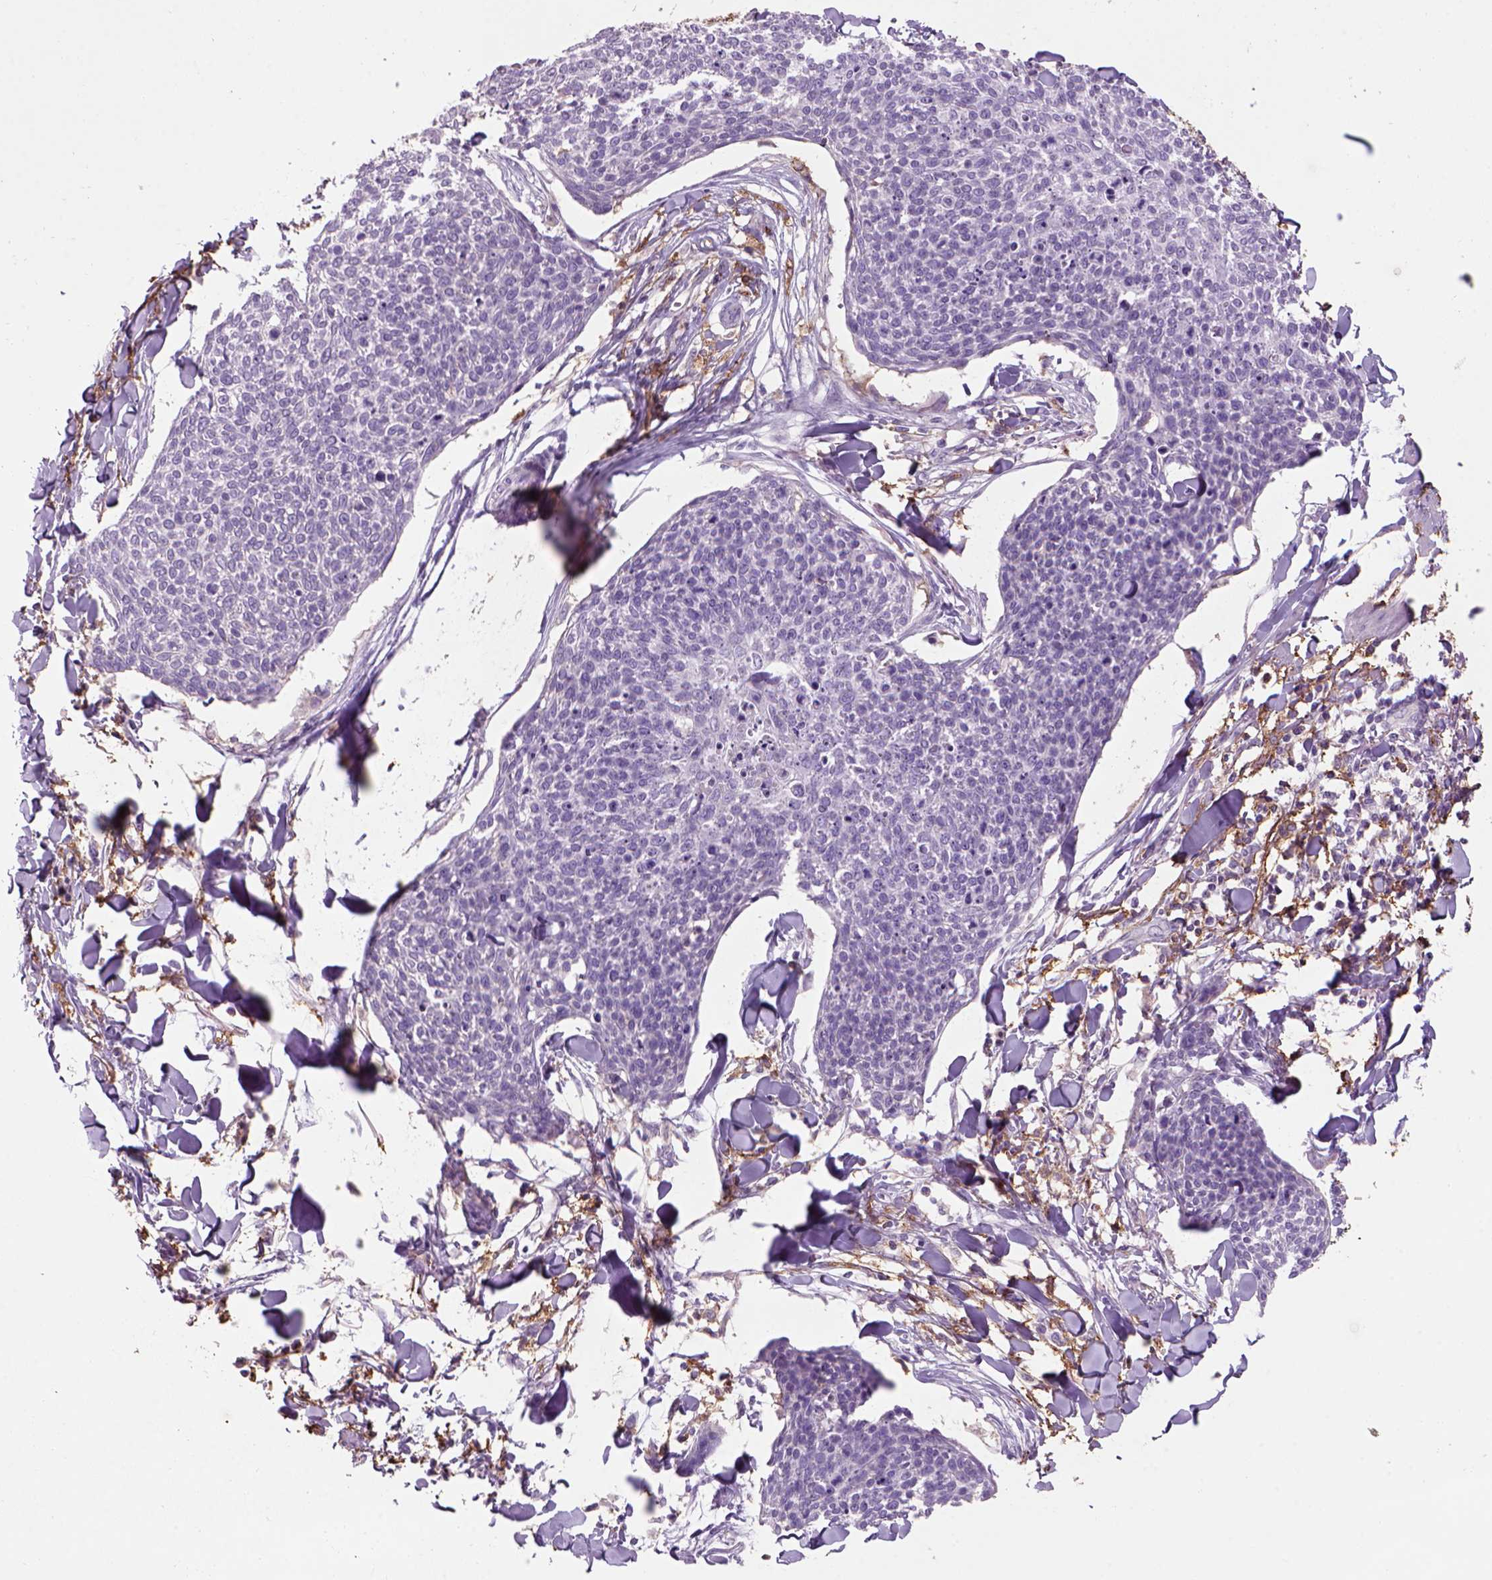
{"staining": {"intensity": "negative", "quantity": "none", "location": "none"}, "tissue": "skin cancer", "cell_type": "Tumor cells", "image_type": "cancer", "snomed": [{"axis": "morphology", "description": "Squamous cell carcinoma, NOS"}, {"axis": "topography", "description": "Skin"}, {"axis": "topography", "description": "Vulva"}], "caption": "Immunohistochemical staining of human skin squamous cell carcinoma demonstrates no significant expression in tumor cells.", "gene": "CD14", "patient": {"sex": "female", "age": 75}}